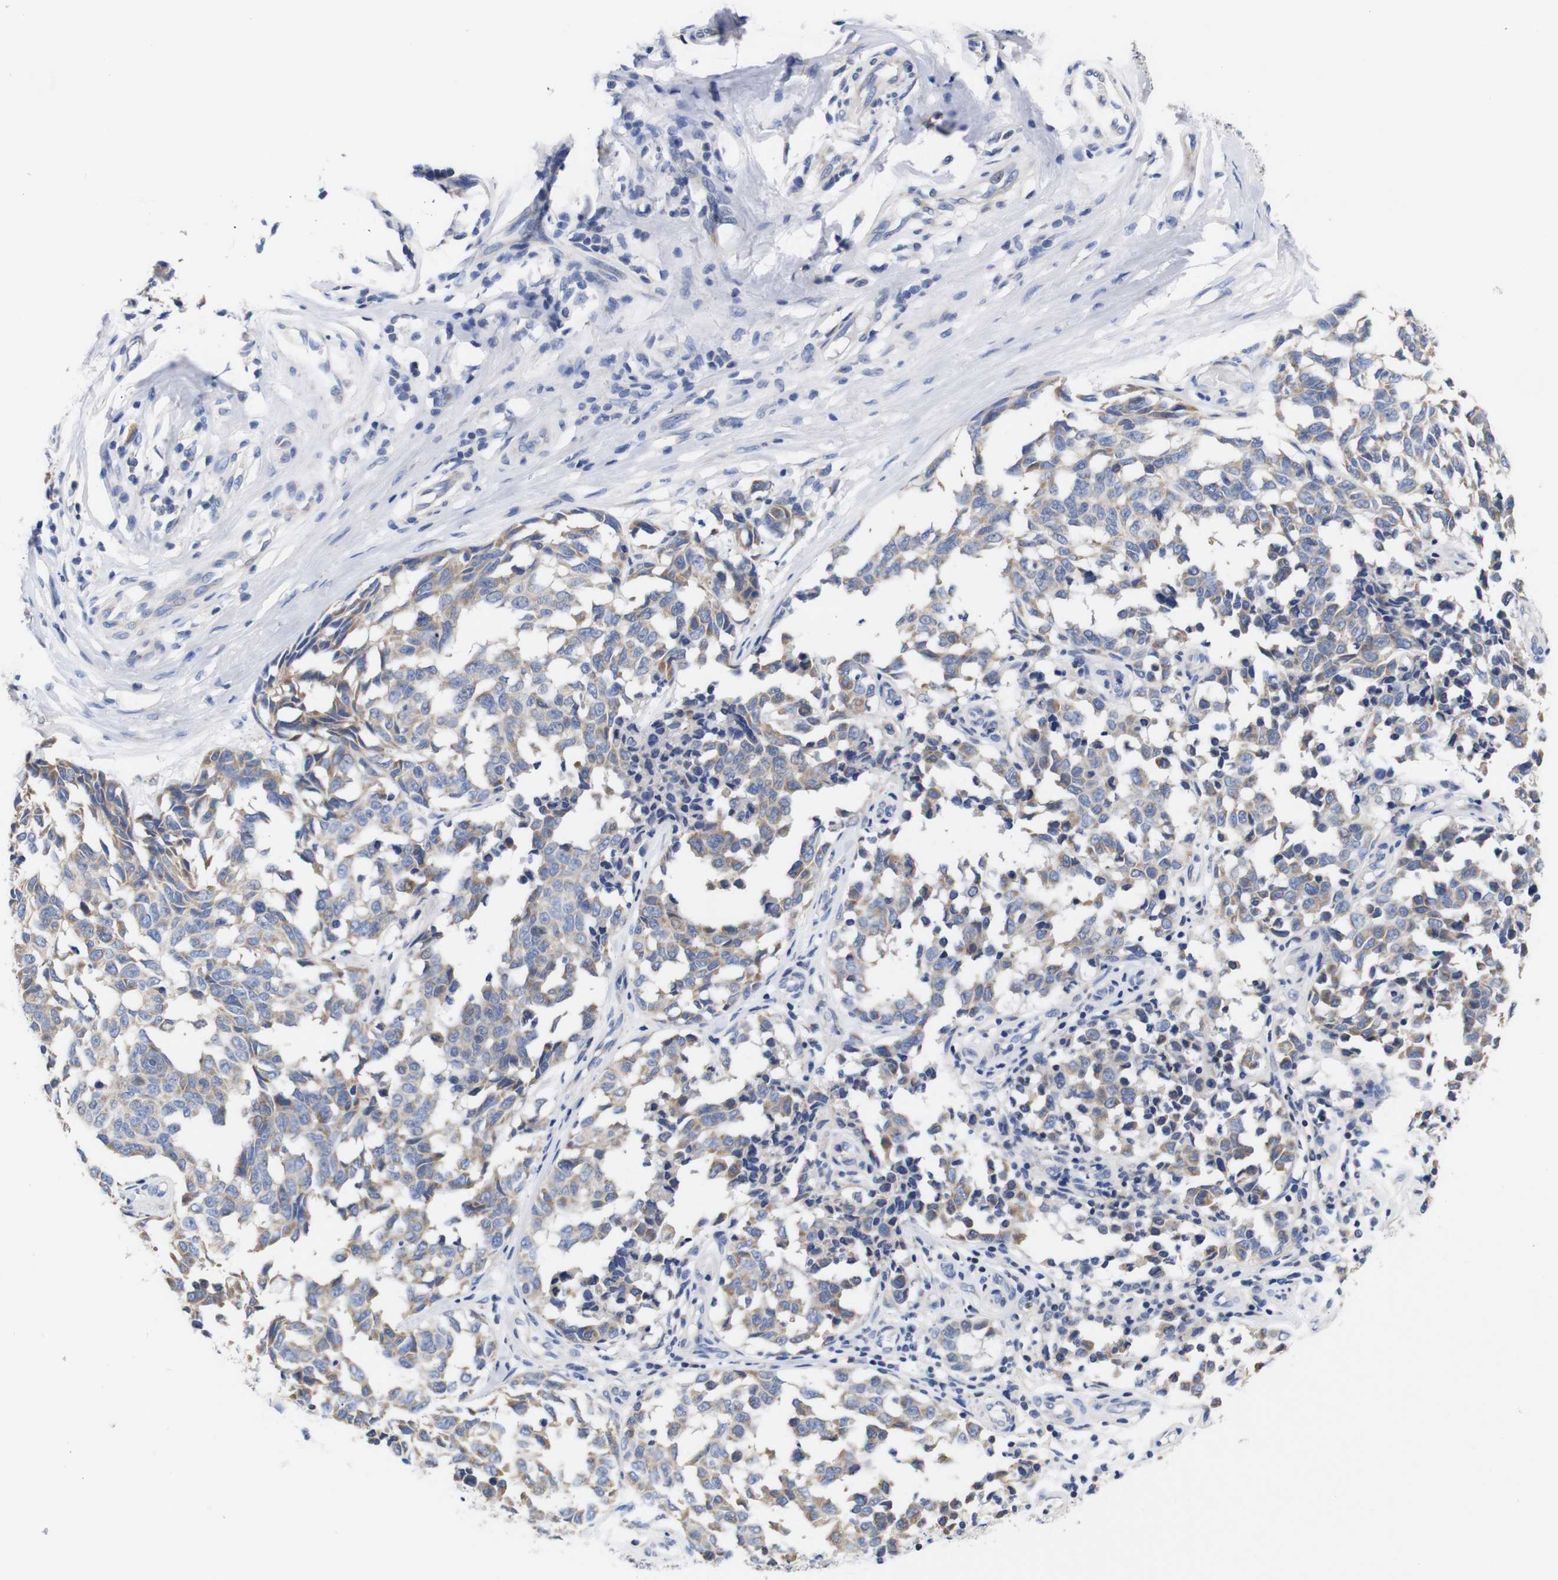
{"staining": {"intensity": "weak", "quantity": ">75%", "location": "cytoplasmic/membranous"}, "tissue": "melanoma", "cell_type": "Tumor cells", "image_type": "cancer", "snomed": [{"axis": "morphology", "description": "Malignant melanoma, NOS"}, {"axis": "topography", "description": "Skin"}], "caption": "Immunohistochemistry (IHC) histopathology image of melanoma stained for a protein (brown), which demonstrates low levels of weak cytoplasmic/membranous expression in about >75% of tumor cells.", "gene": "OPN3", "patient": {"sex": "female", "age": 64}}